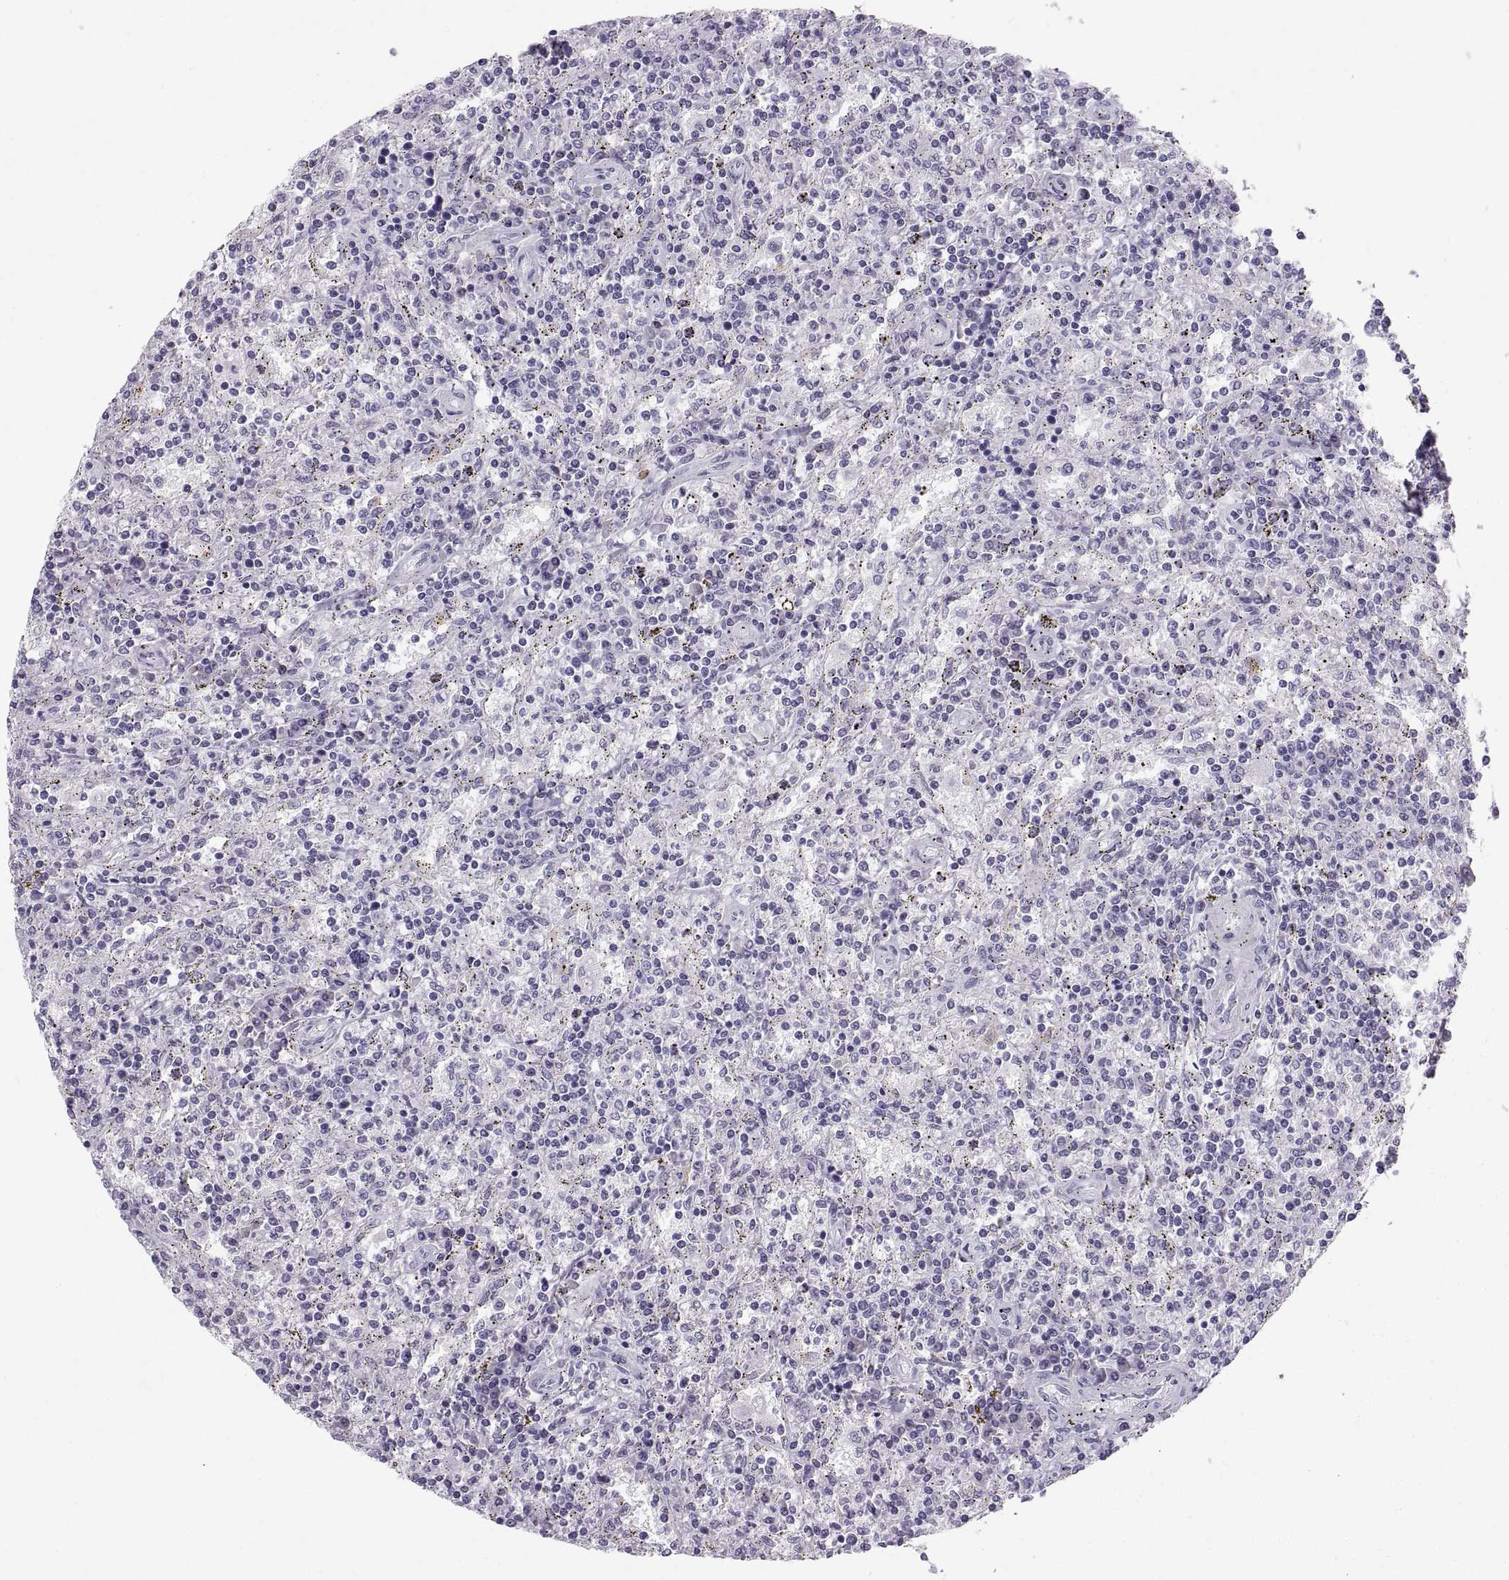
{"staining": {"intensity": "negative", "quantity": "none", "location": "none"}, "tissue": "lymphoma", "cell_type": "Tumor cells", "image_type": "cancer", "snomed": [{"axis": "morphology", "description": "Malignant lymphoma, non-Hodgkin's type, Low grade"}, {"axis": "topography", "description": "Spleen"}], "caption": "High magnification brightfield microscopy of low-grade malignant lymphoma, non-Hodgkin's type stained with DAB (3,3'-diaminobenzidine) (brown) and counterstained with hematoxylin (blue): tumor cells show no significant positivity. (DAB (3,3'-diaminobenzidine) immunohistochemistry, high magnification).", "gene": "SLC22A6", "patient": {"sex": "male", "age": 62}}